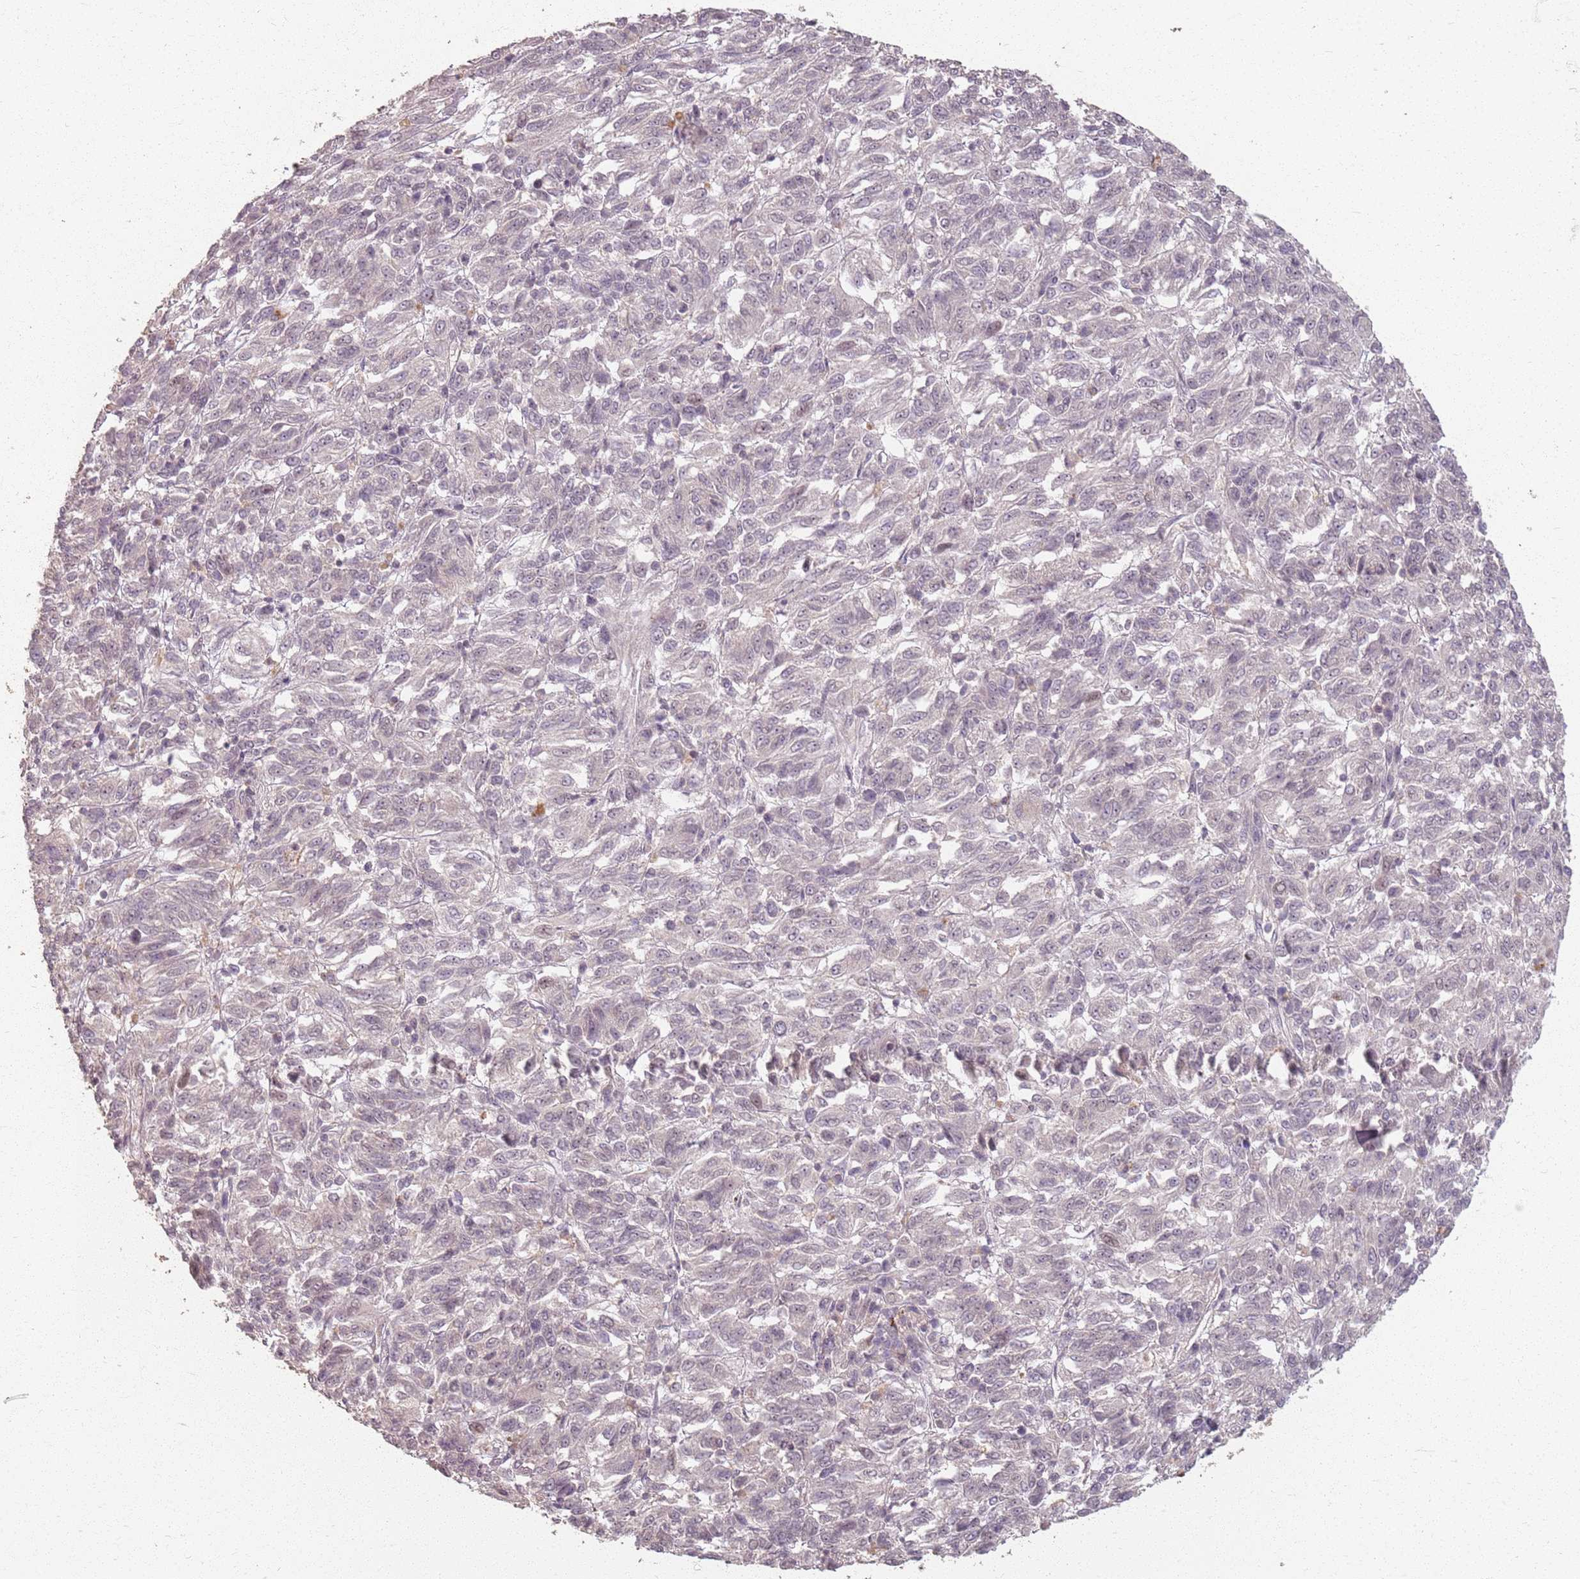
{"staining": {"intensity": "negative", "quantity": "none", "location": "none"}, "tissue": "melanoma", "cell_type": "Tumor cells", "image_type": "cancer", "snomed": [{"axis": "morphology", "description": "Malignant melanoma, Metastatic site"}, {"axis": "topography", "description": "Lung"}], "caption": "Immunohistochemistry (IHC) of human melanoma displays no expression in tumor cells.", "gene": "CCDC168", "patient": {"sex": "male", "age": 64}}